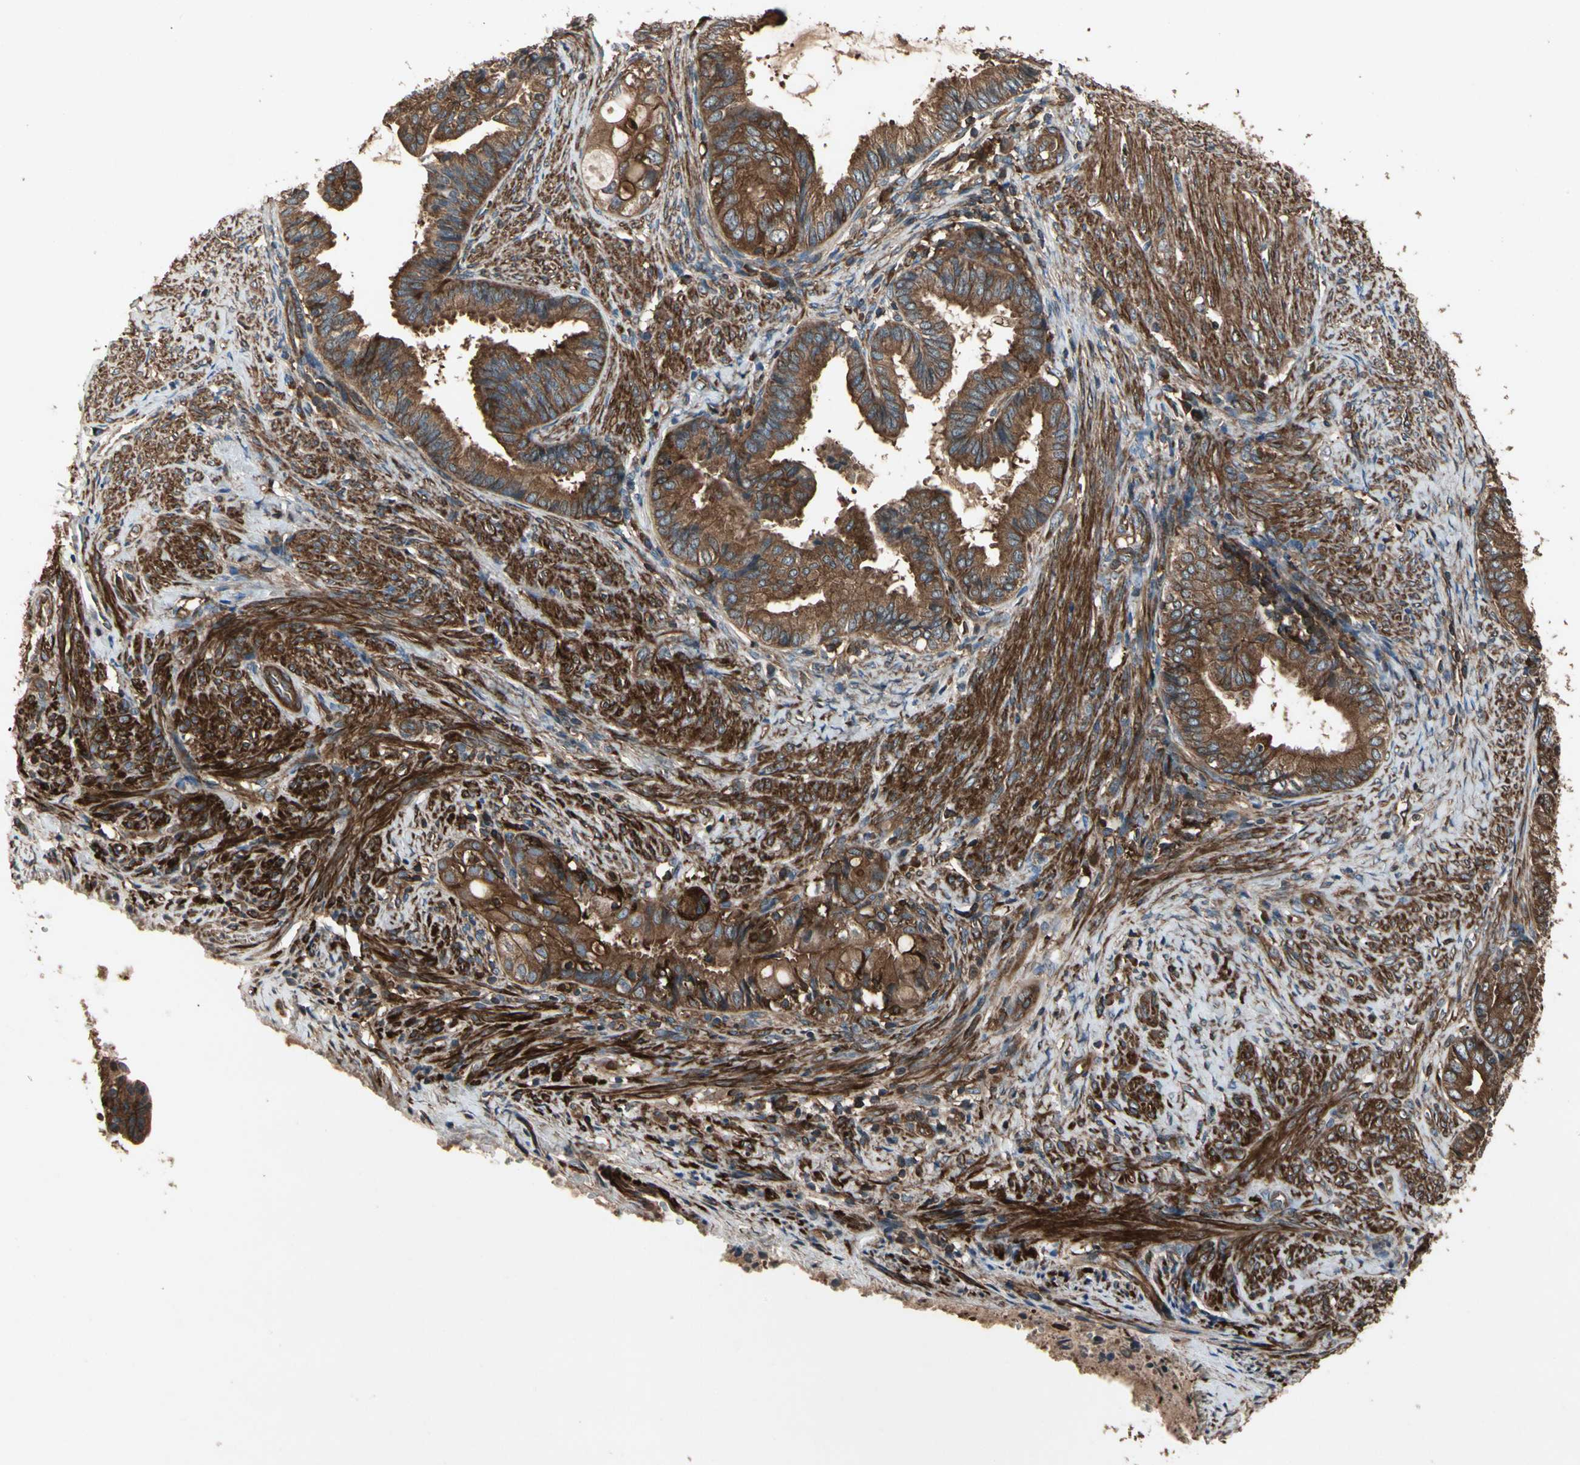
{"staining": {"intensity": "strong", "quantity": ">75%", "location": "cytoplasmic/membranous"}, "tissue": "endometrial cancer", "cell_type": "Tumor cells", "image_type": "cancer", "snomed": [{"axis": "morphology", "description": "Adenocarcinoma, NOS"}, {"axis": "topography", "description": "Endometrium"}], "caption": "Adenocarcinoma (endometrial) was stained to show a protein in brown. There is high levels of strong cytoplasmic/membranous positivity in about >75% of tumor cells.", "gene": "AGBL2", "patient": {"sex": "female", "age": 86}}